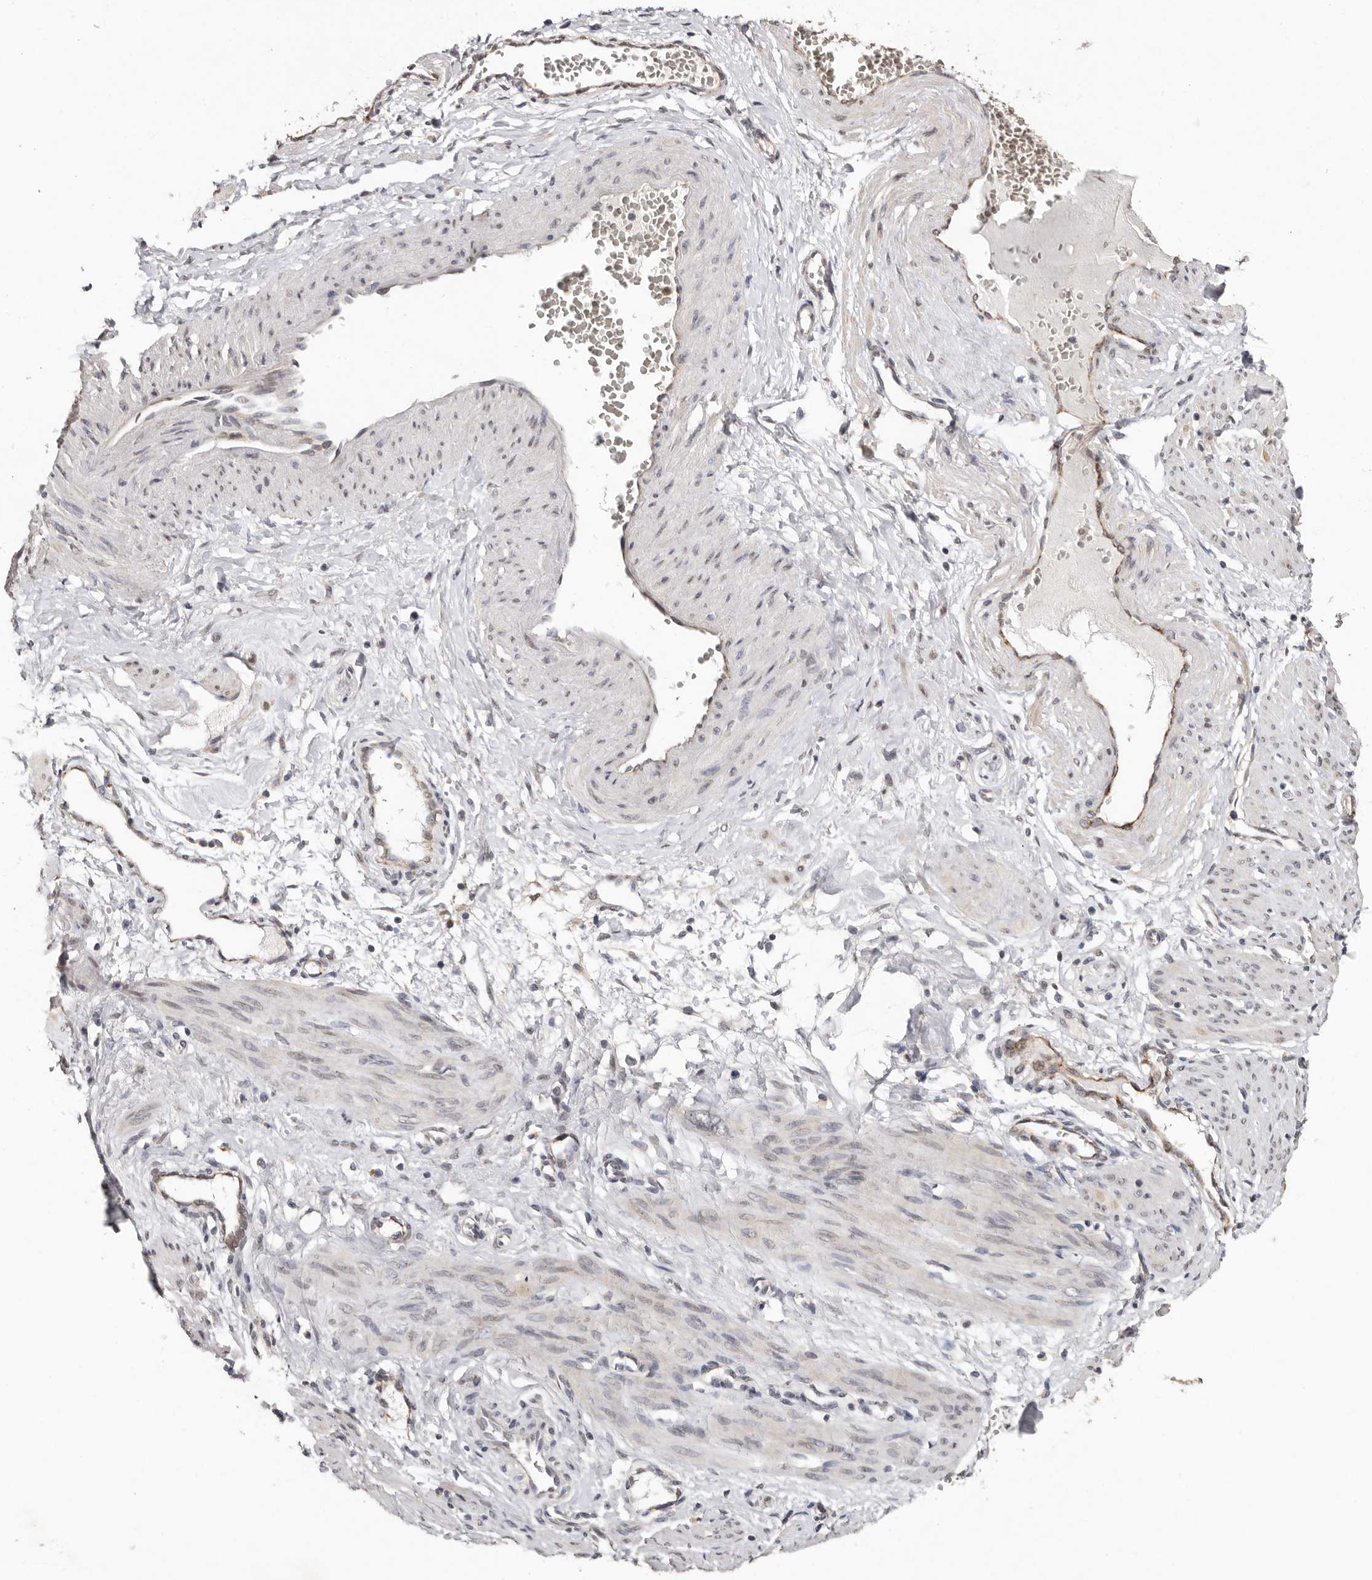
{"staining": {"intensity": "weak", "quantity": "25%-75%", "location": "cytoplasmic/membranous"}, "tissue": "smooth muscle", "cell_type": "Smooth muscle cells", "image_type": "normal", "snomed": [{"axis": "morphology", "description": "Normal tissue, NOS"}, {"axis": "topography", "description": "Endometrium"}], "caption": "Immunohistochemical staining of normal smooth muscle displays low levels of weak cytoplasmic/membranous expression in approximately 25%-75% of smooth muscle cells.", "gene": "SULT1E1", "patient": {"sex": "female", "age": 33}}